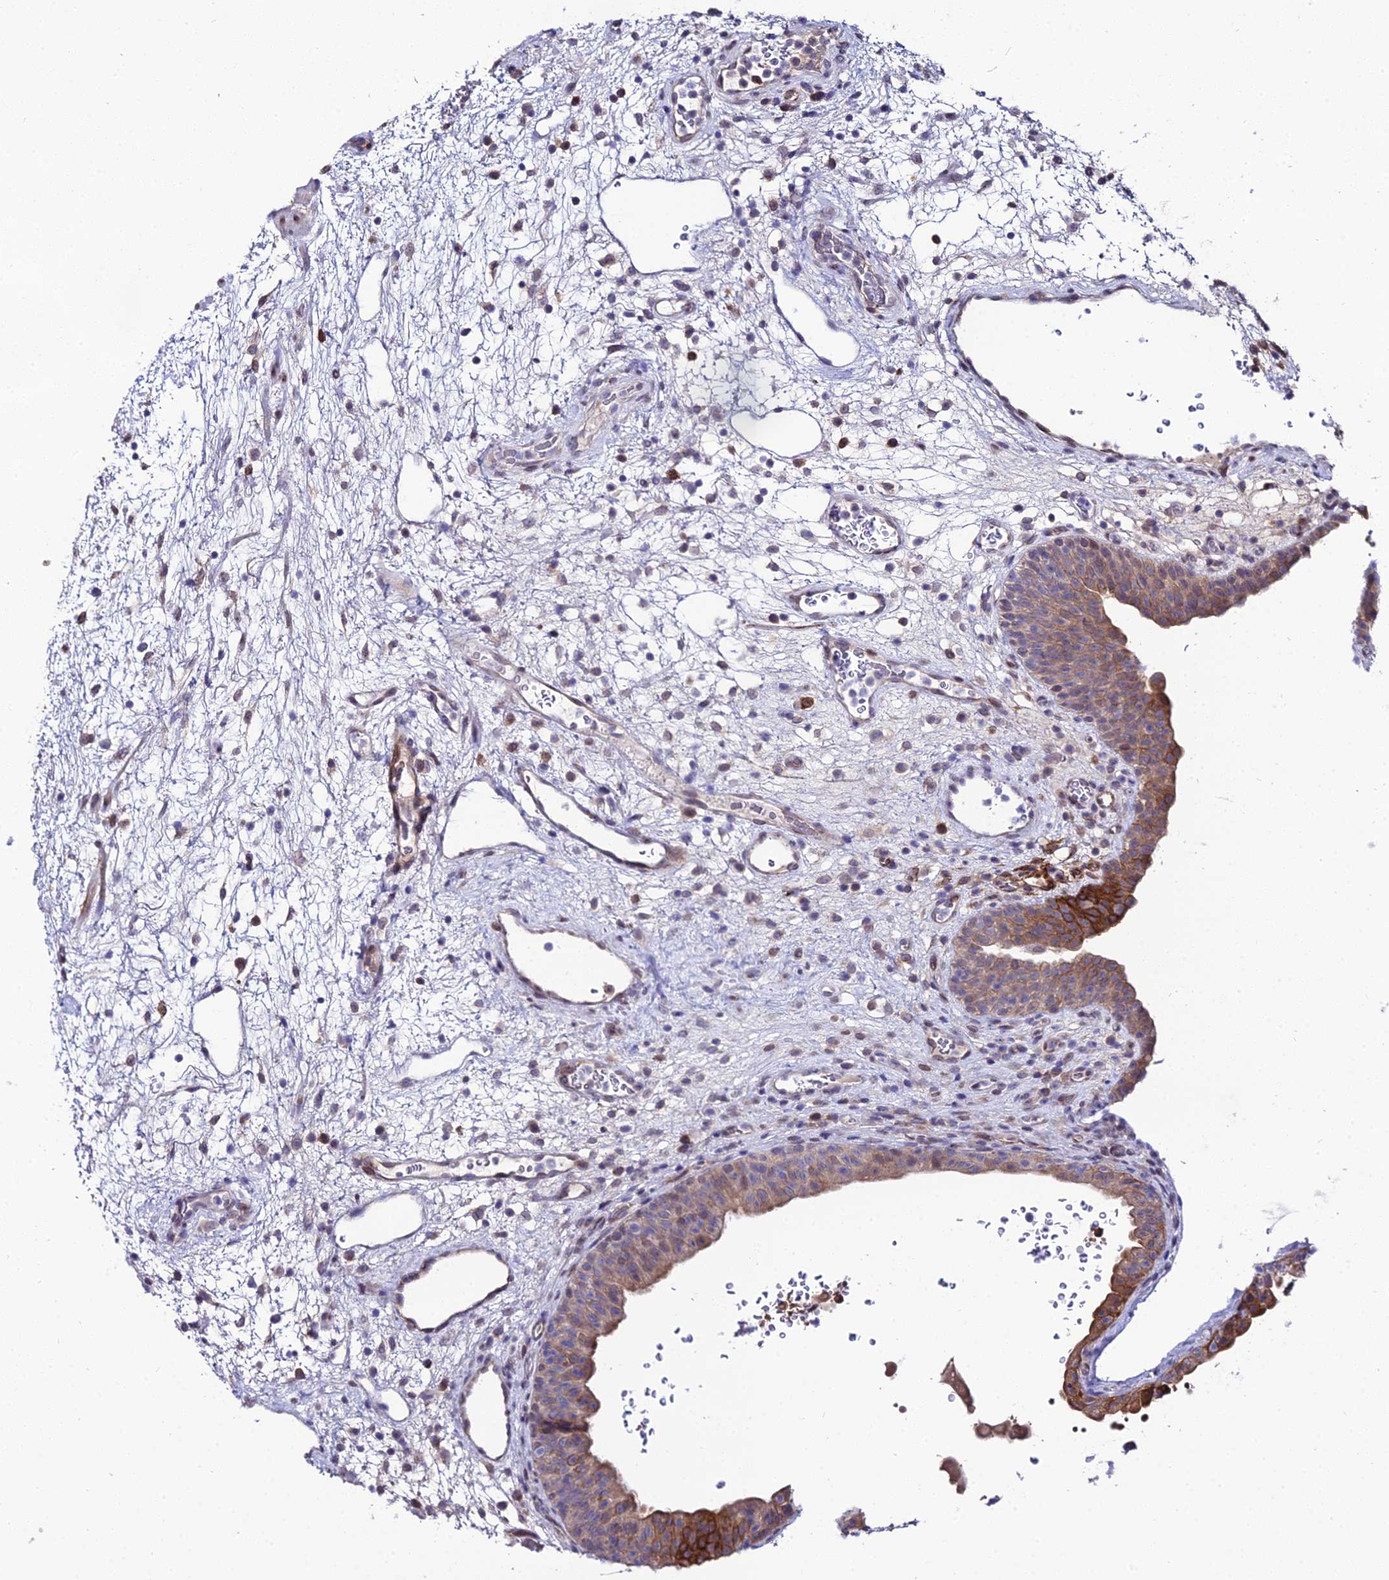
{"staining": {"intensity": "strong", "quantity": "<25%", "location": "cytoplasmic/membranous"}, "tissue": "urinary bladder", "cell_type": "Urothelial cells", "image_type": "normal", "snomed": [{"axis": "morphology", "description": "Normal tissue, NOS"}, {"axis": "topography", "description": "Urinary bladder"}], "caption": "DAB immunohistochemical staining of unremarkable human urinary bladder demonstrates strong cytoplasmic/membranous protein staining in about <25% of urothelial cells. The staining was performed using DAB, with brown indicating positive protein expression. Nuclei are stained blue with hematoxylin.", "gene": "DDX19A", "patient": {"sex": "male", "age": 71}}